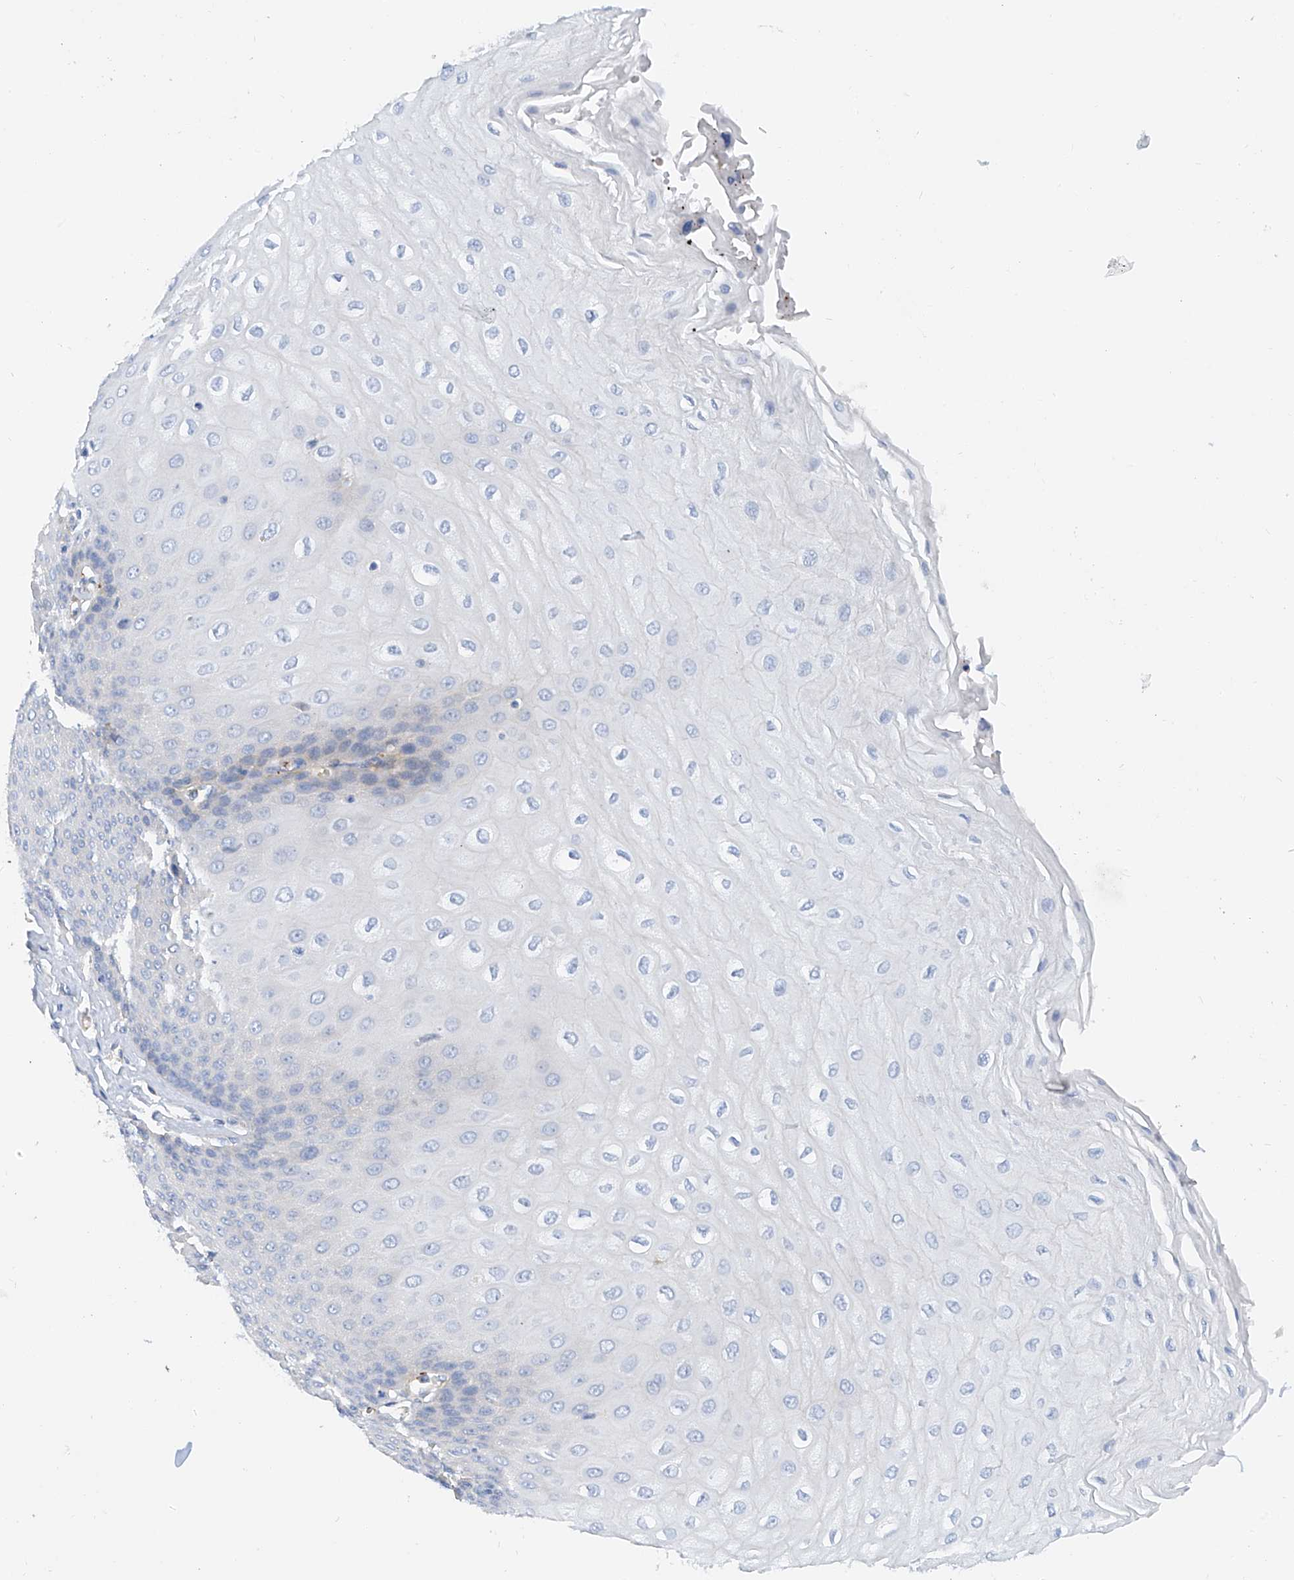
{"staining": {"intensity": "negative", "quantity": "none", "location": "none"}, "tissue": "esophagus", "cell_type": "Squamous epithelial cells", "image_type": "normal", "snomed": [{"axis": "morphology", "description": "Normal tissue, NOS"}, {"axis": "topography", "description": "Esophagus"}], "caption": "Immunohistochemistry of benign human esophagus displays no positivity in squamous epithelial cells. (Brightfield microscopy of DAB (3,3'-diaminobenzidine) IHC at high magnification).", "gene": "TAS2R60", "patient": {"sex": "male", "age": 60}}